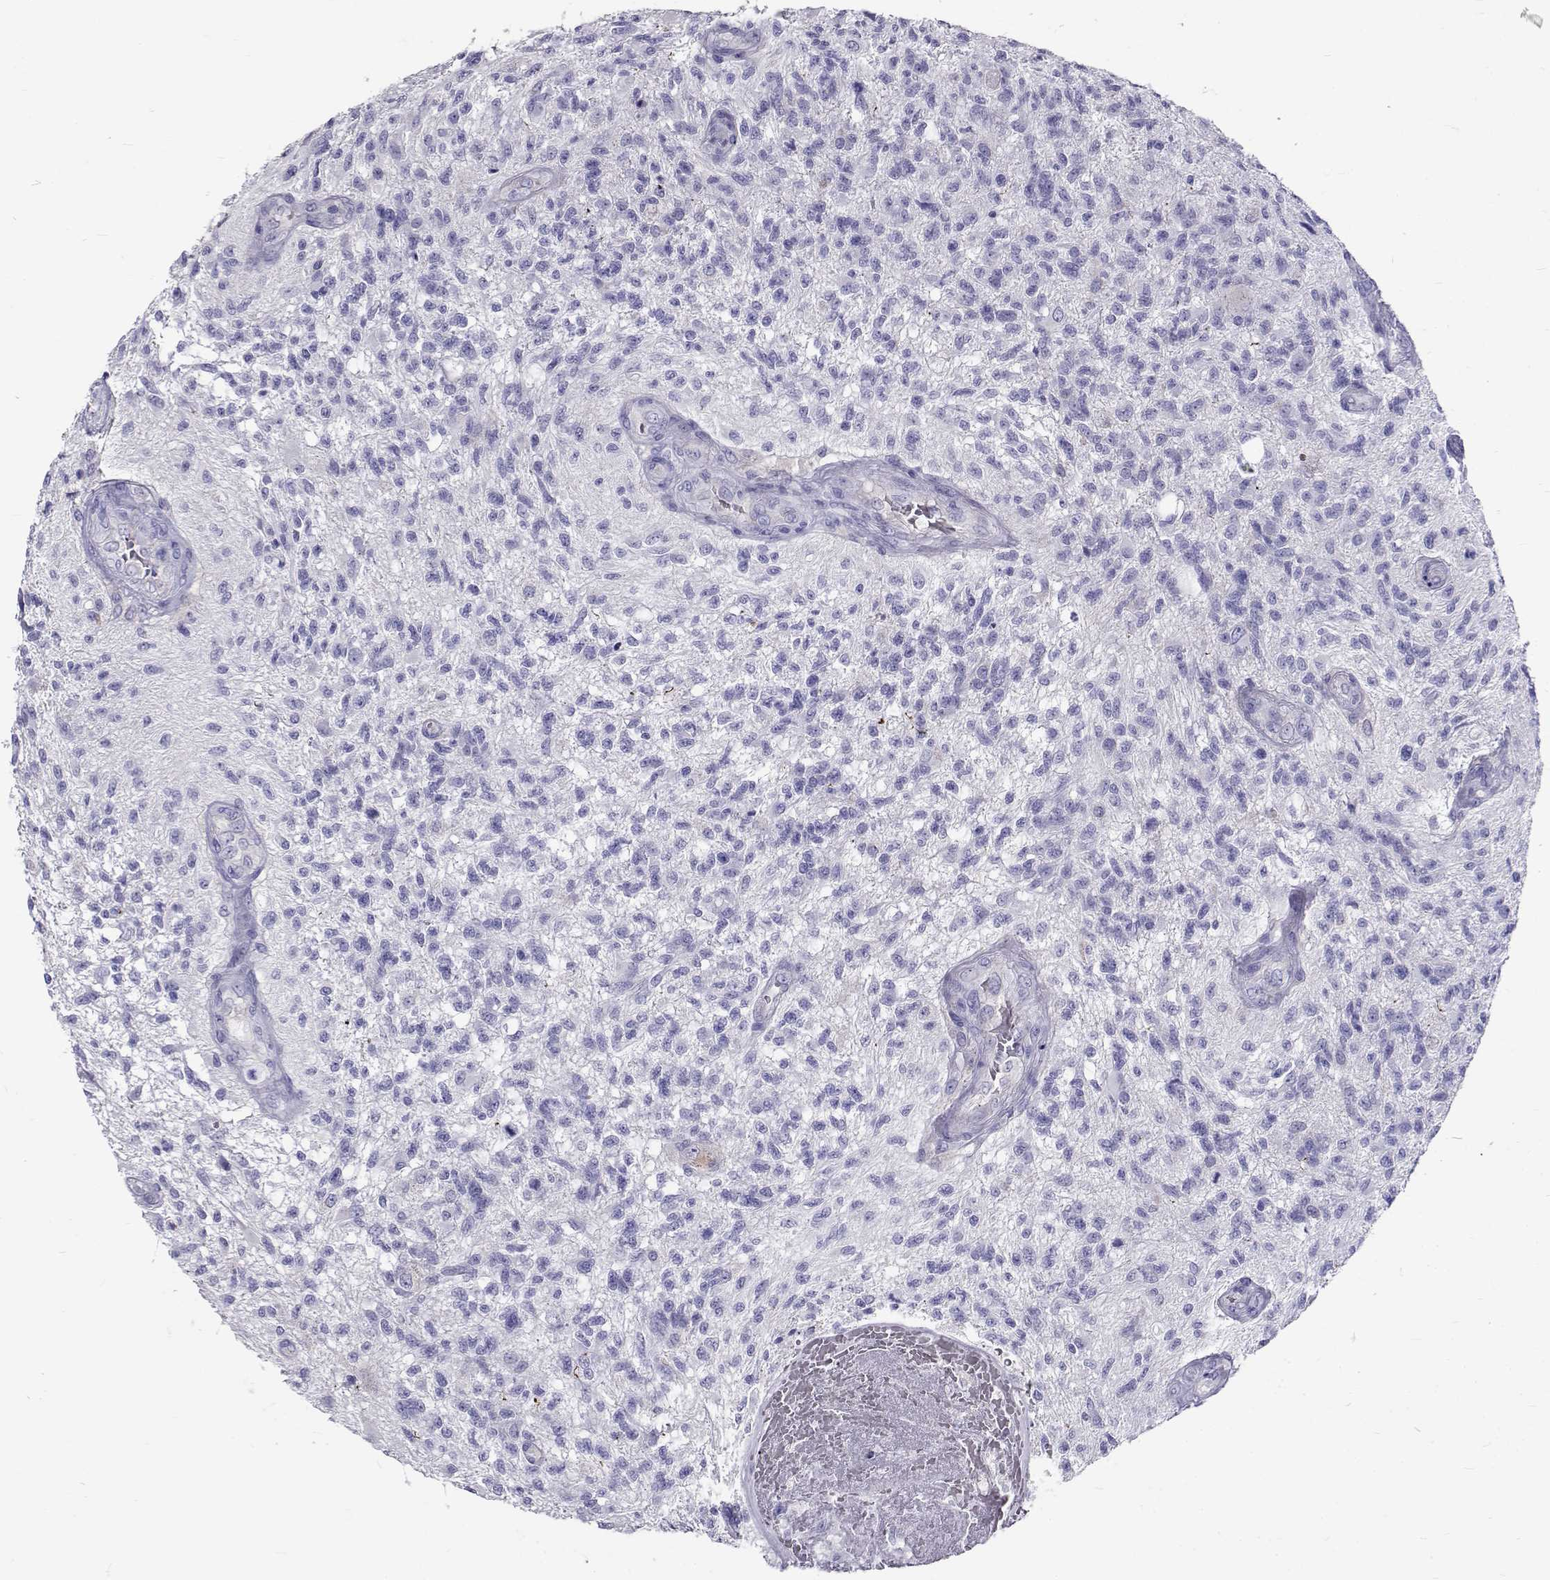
{"staining": {"intensity": "negative", "quantity": "none", "location": "none"}, "tissue": "glioma", "cell_type": "Tumor cells", "image_type": "cancer", "snomed": [{"axis": "morphology", "description": "Glioma, malignant, High grade"}, {"axis": "topography", "description": "Brain"}], "caption": "Tumor cells are negative for protein expression in human malignant glioma (high-grade).", "gene": "IGSF1", "patient": {"sex": "male", "age": 56}}